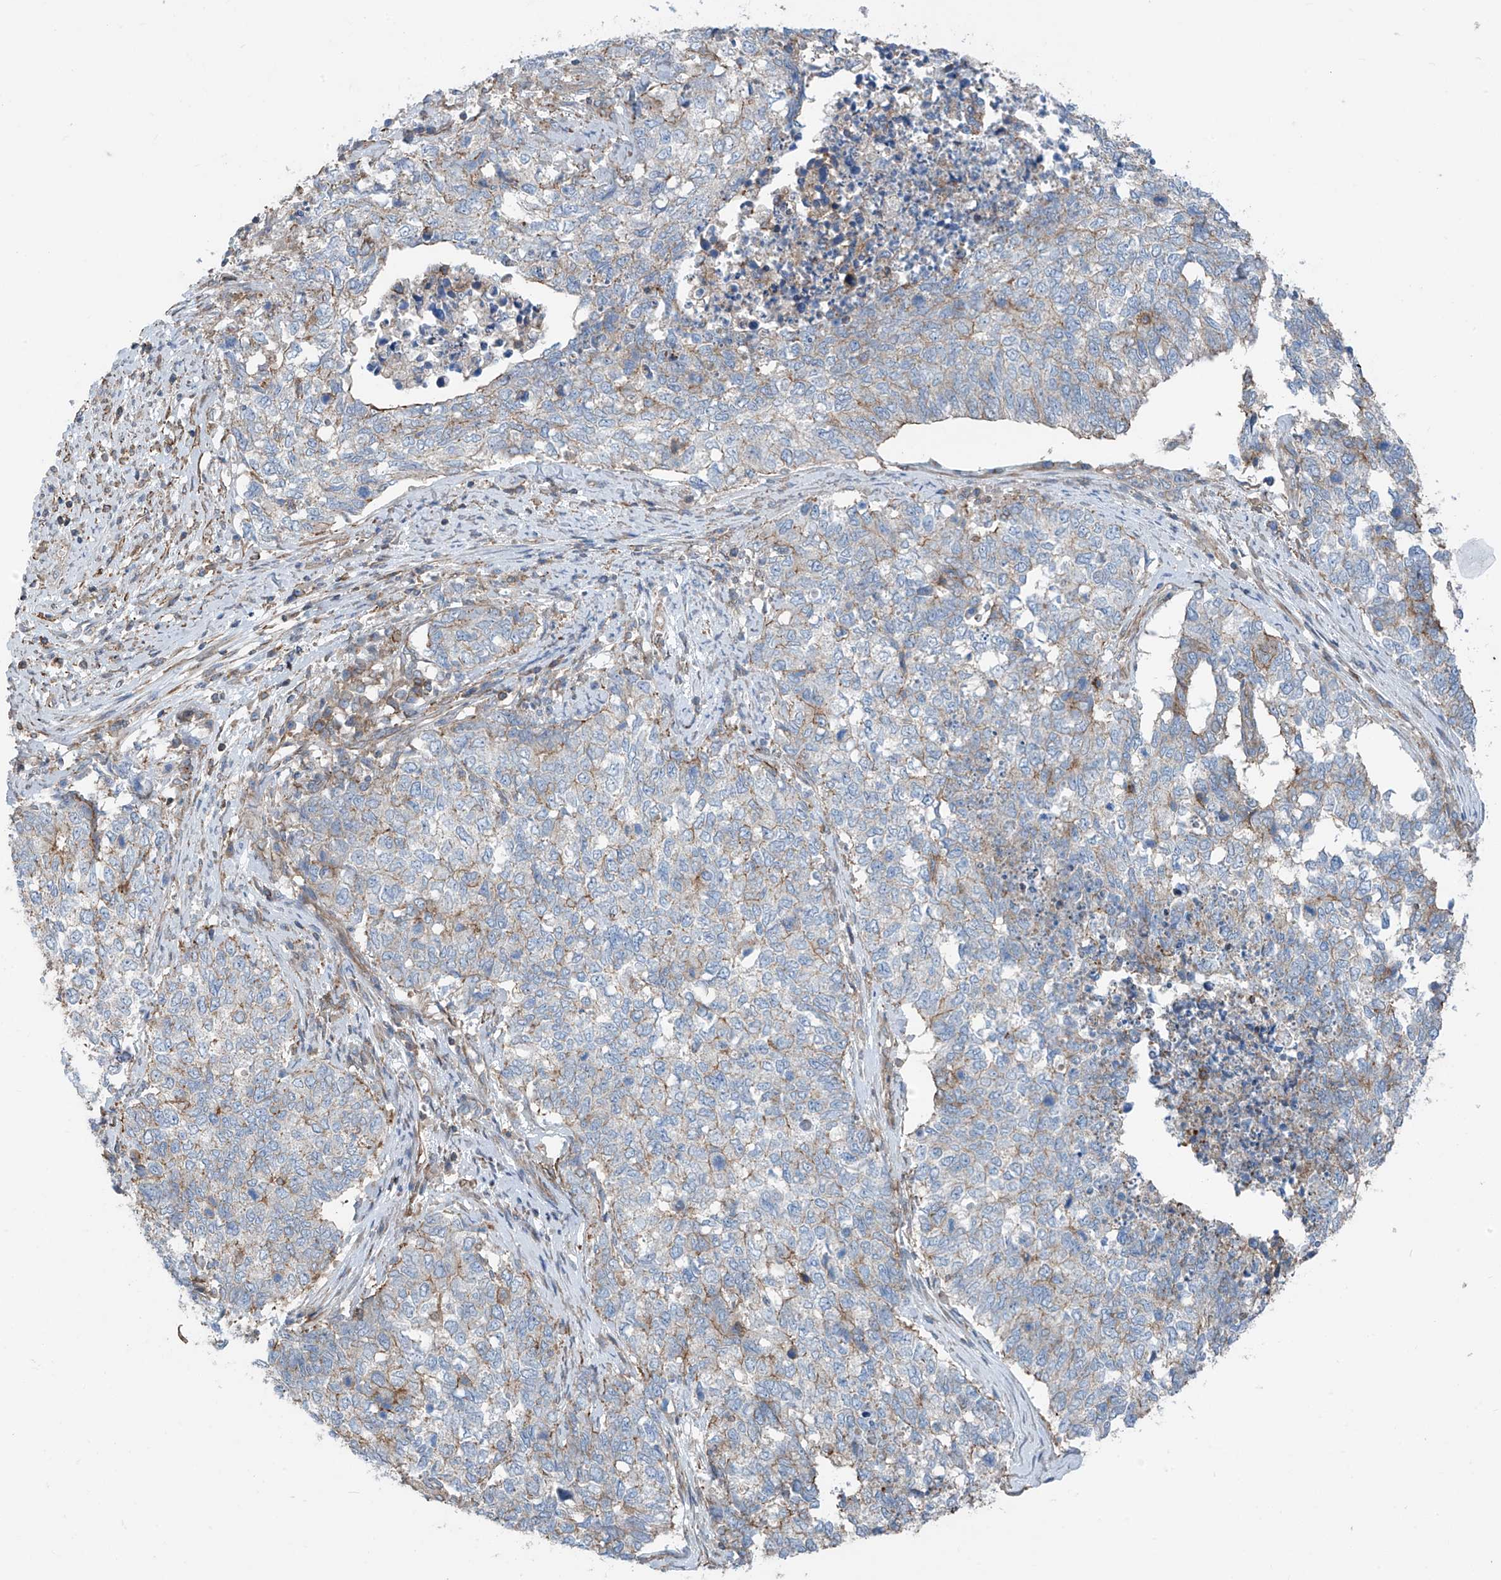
{"staining": {"intensity": "weak", "quantity": "<25%", "location": "cytoplasmic/membranous"}, "tissue": "cervical cancer", "cell_type": "Tumor cells", "image_type": "cancer", "snomed": [{"axis": "morphology", "description": "Squamous cell carcinoma, NOS"}, {"axis": "topography", "description": "Cervix"}], "caption": "This micrograph is of cervical cancer stained with IHC to label a protein in brown with the nuclei are counter-stained blue. There is no staining in tumor cells.", "gene": "SLC1A5", "patient": {"sex": "female", "age": 63}}